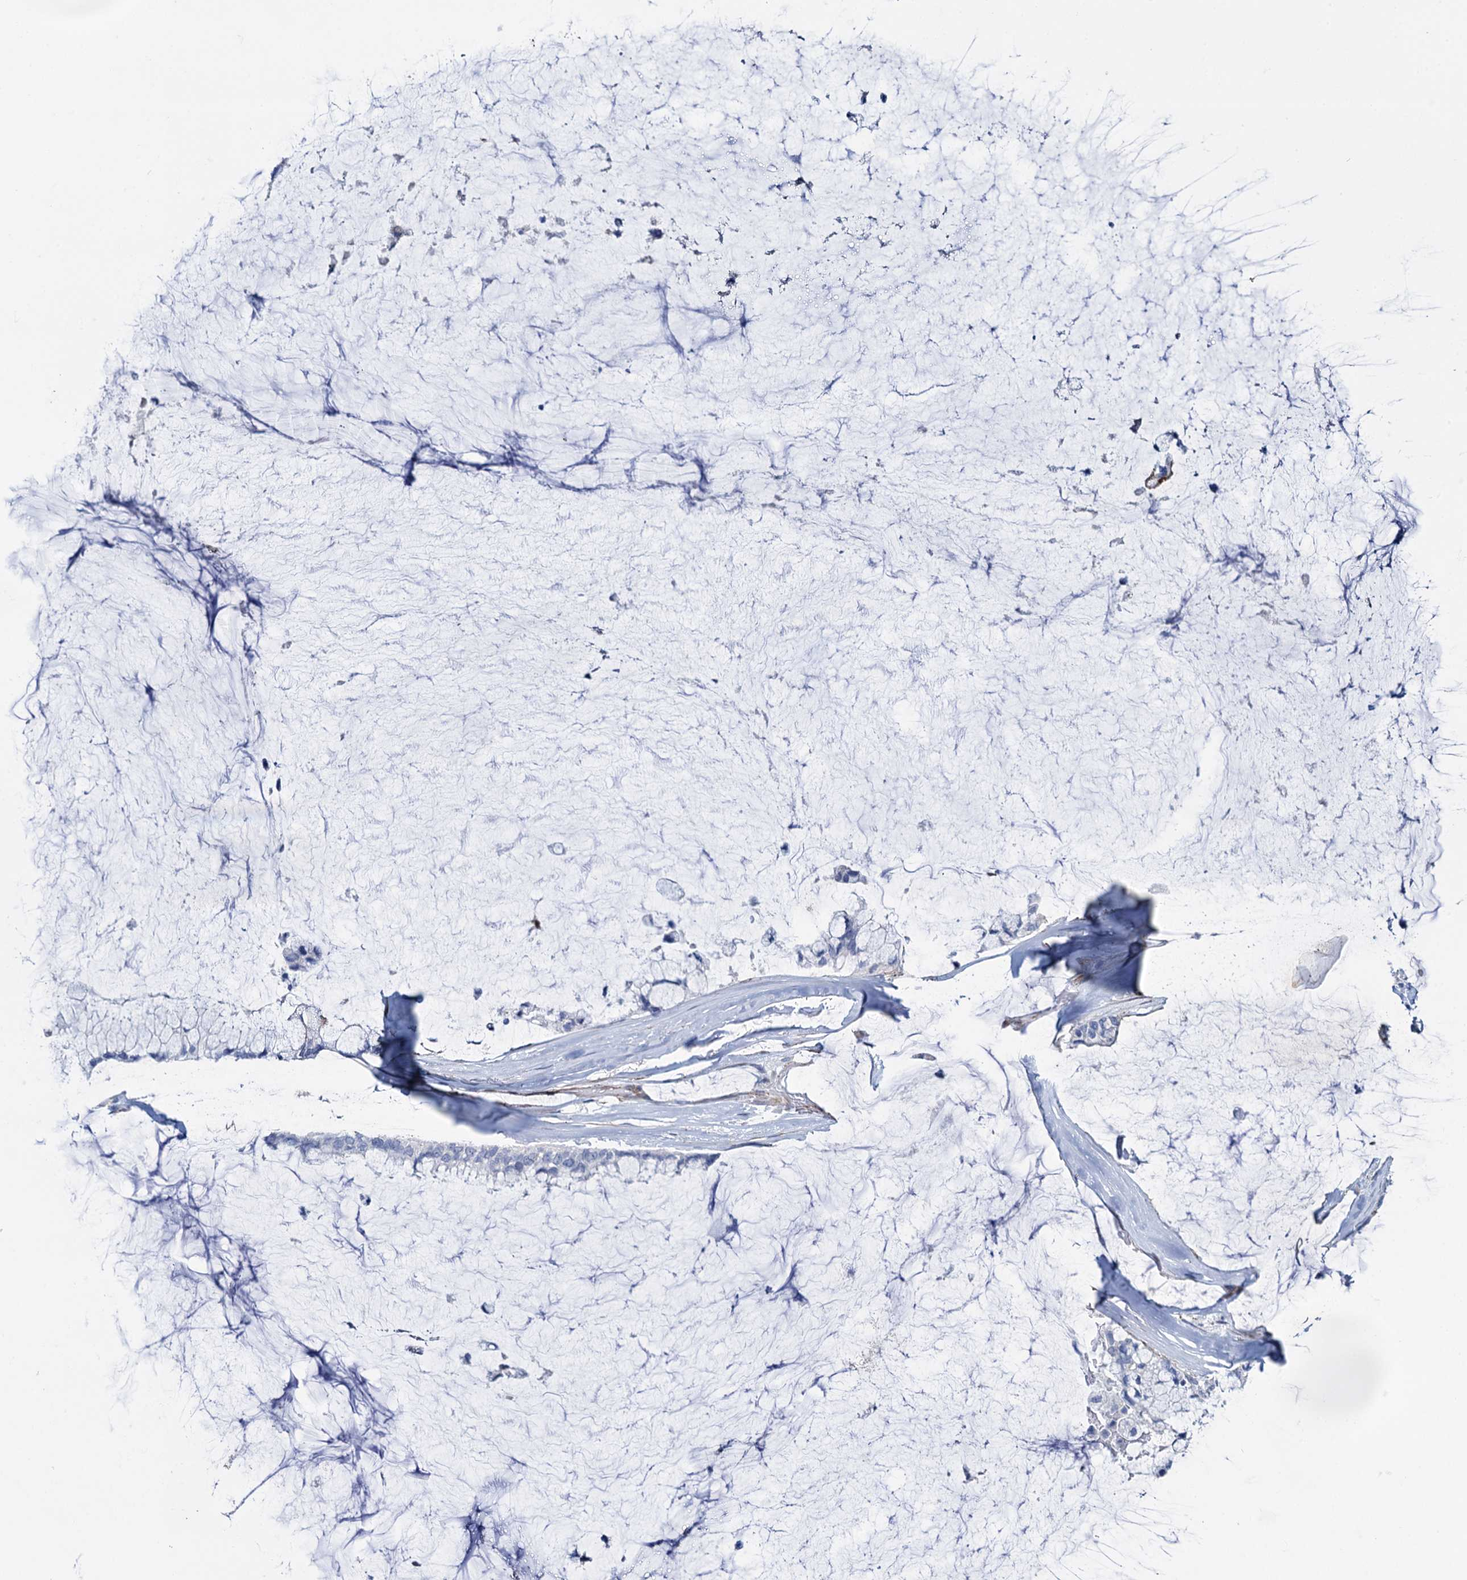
{"staining": {"intensity": "negative", "quantity": "none", "location": "none"}, "tissue": "ovarian cancer", "cell_type": "Tumor cells", "image_type": "cancer", "snomed": [{"axis": "morphology", "description": "Cystadenocarcinoma, mucinous, NOS"}, {"axis": "topography", "description": "Ovary"}], "caption": "This histopathology image is of ovarian cancer stained with IHC to label a protein in brown with the nuclei are counter-stained blue. There is no staining in tumor cells.", "gene": "SNCG", "patient": {"sex": "female", "age": 39}}